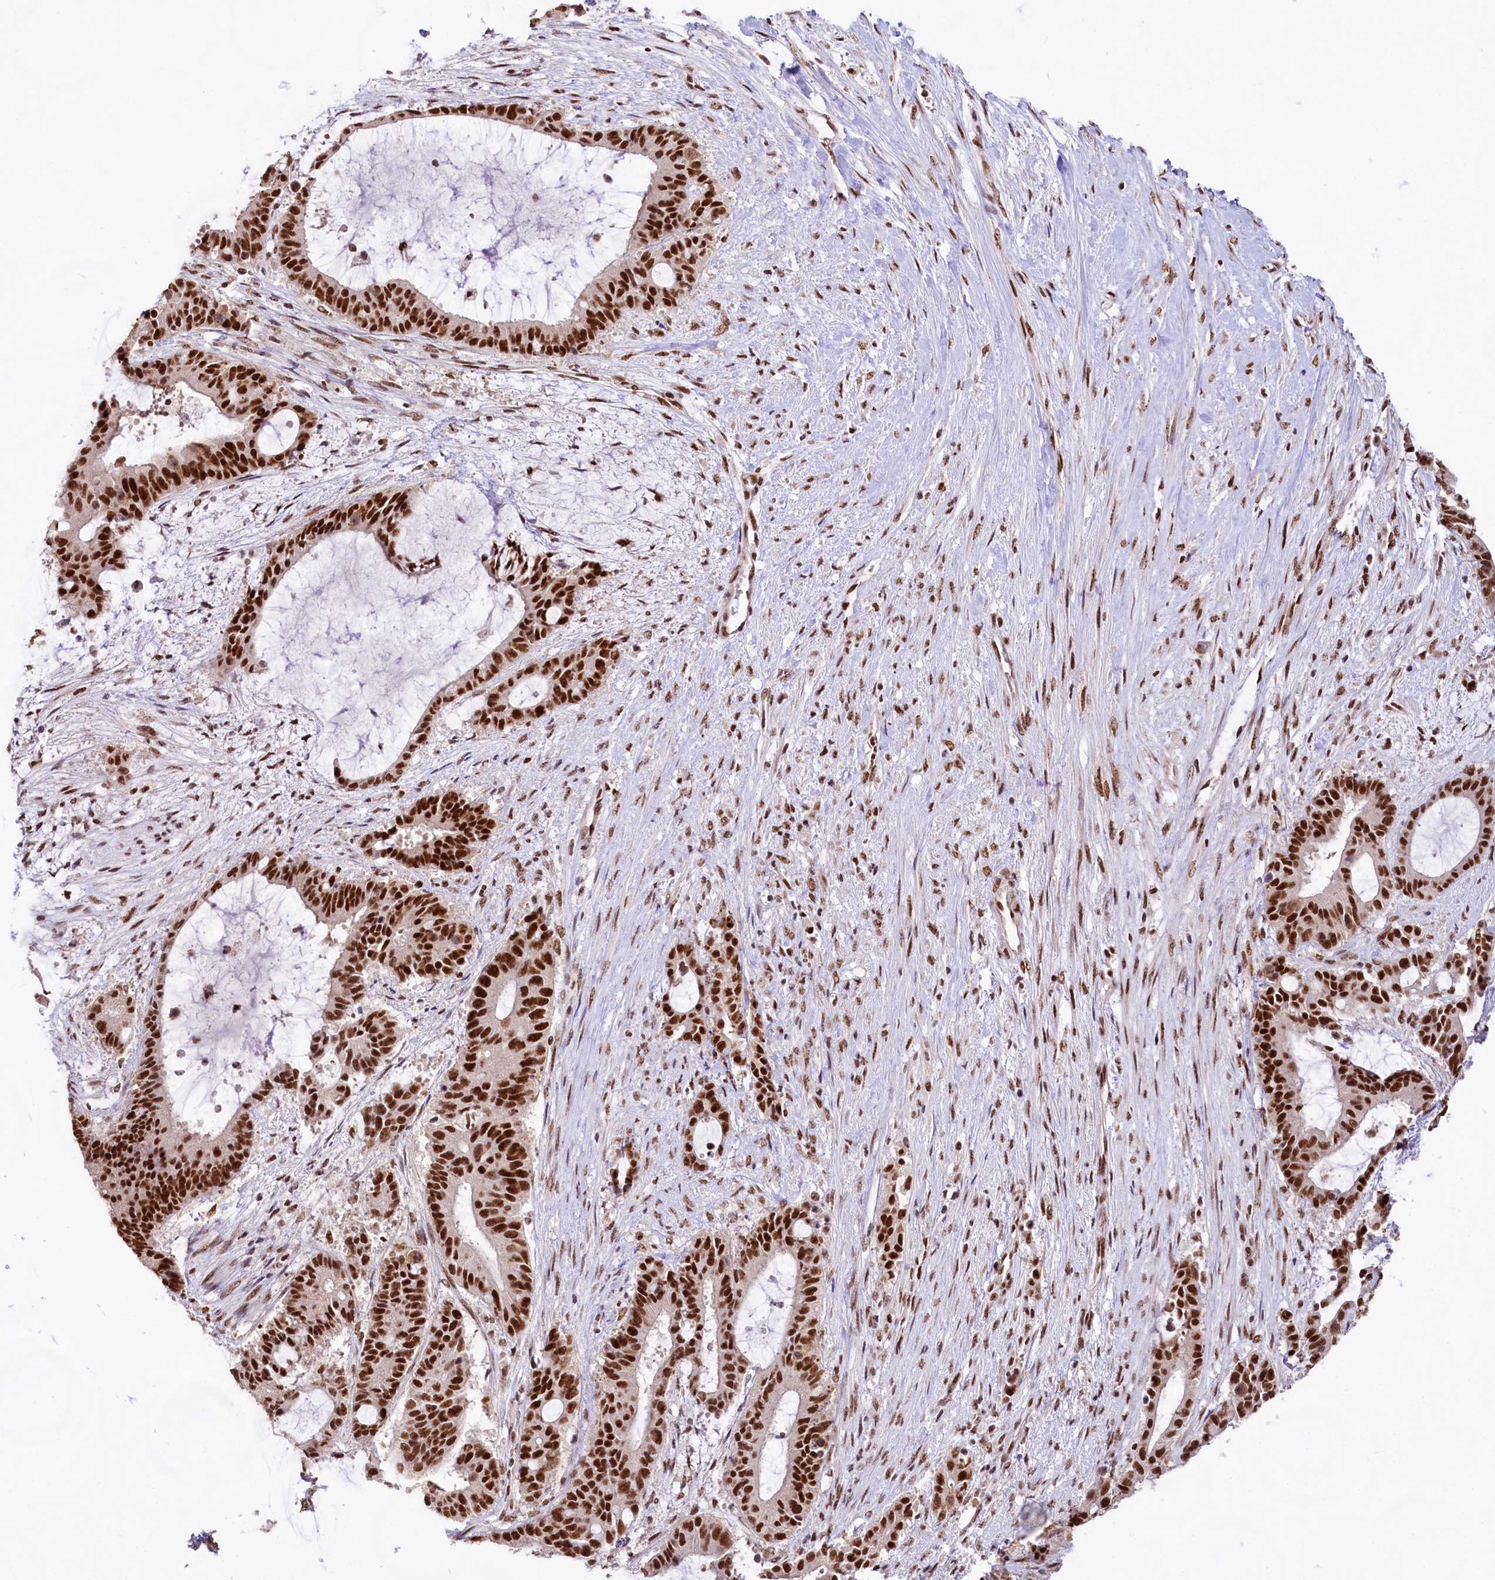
{"staining": {"intensity": "strong", "quantity": ">75%", "location": "nuclear"}, "tissue": "liver cancer", "cell_type": "Tumor cells", "image_type": "cancer", "snomed": [{"axis": "morphology", "description": "Normal tissue, NOS"}, {"axis": "morphology", "description": "Cholangiocarcinoma"}, {"axis": "topography", "description": "Liver"}, {"axis": "topography", "description": "Peripheral nerve tissue"}], "caption": "This micrograph shows liver cancer (cholangiocarcinoma) stained with immunohistochemistry (IHC) to label a protein in brown. The nuclear of tumor cells show strong positivity for the protein. Nuclei are counter-stained blue.", "gene": "HIRA", "patient": {"sex": "female", "age": 73}}